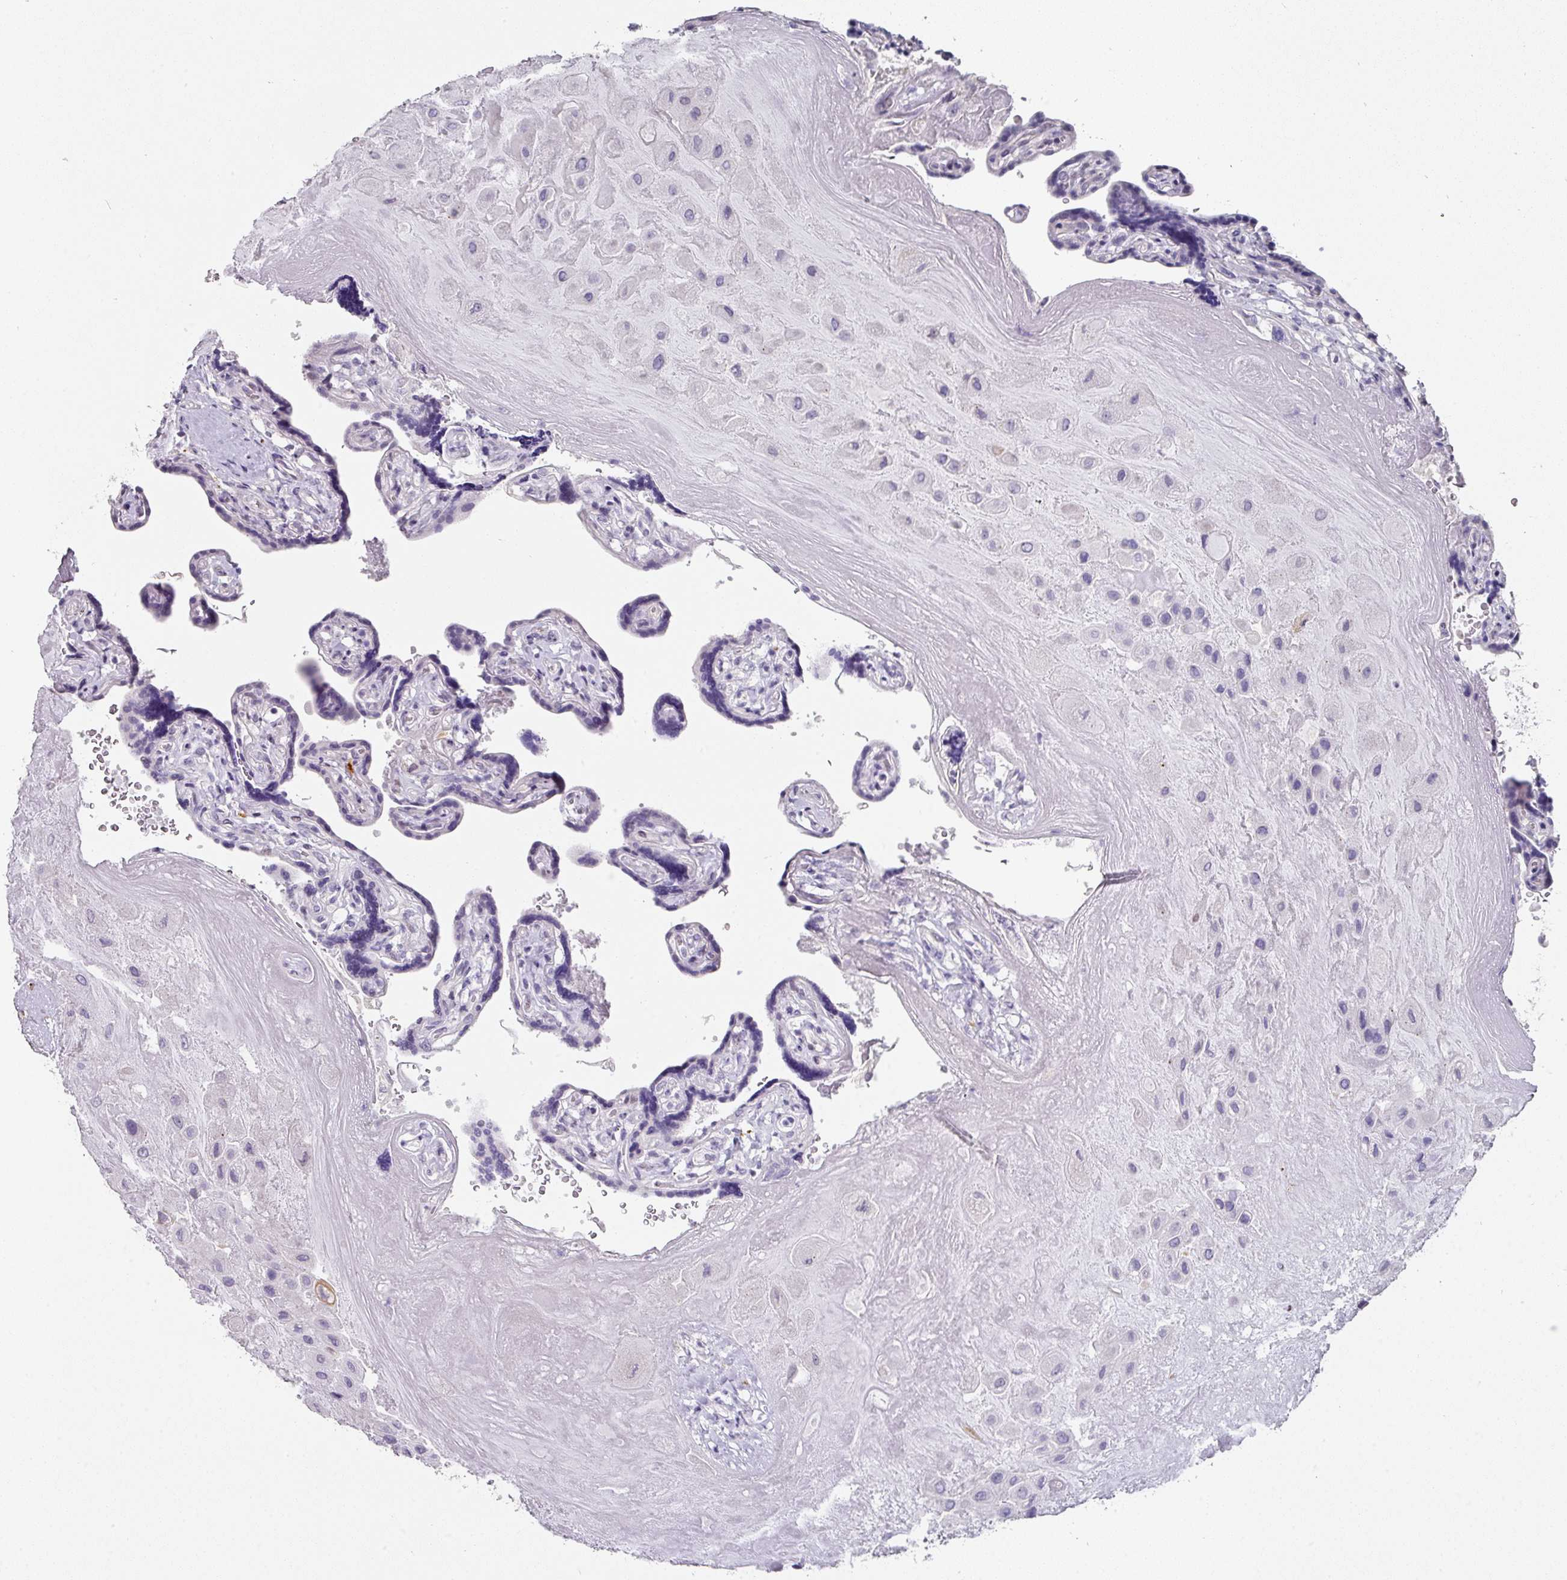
{"staining": {"intensity": "negative", "quantity": "none", "location": "none"}, "tissue": "placenta", "cell_type": "Decidual cells", "image_type": "normal", "snomed": [{"axis": "morphology", "description": "Normal tissue, NOS"}, {"axis": "topography", "description": "Placenta"}], "caption": "Placenta stained for a protein using IHC reveals no expression decidual cells.", "gene": "ANKRD29", "patient": {"sex": "female", "age": 32}}